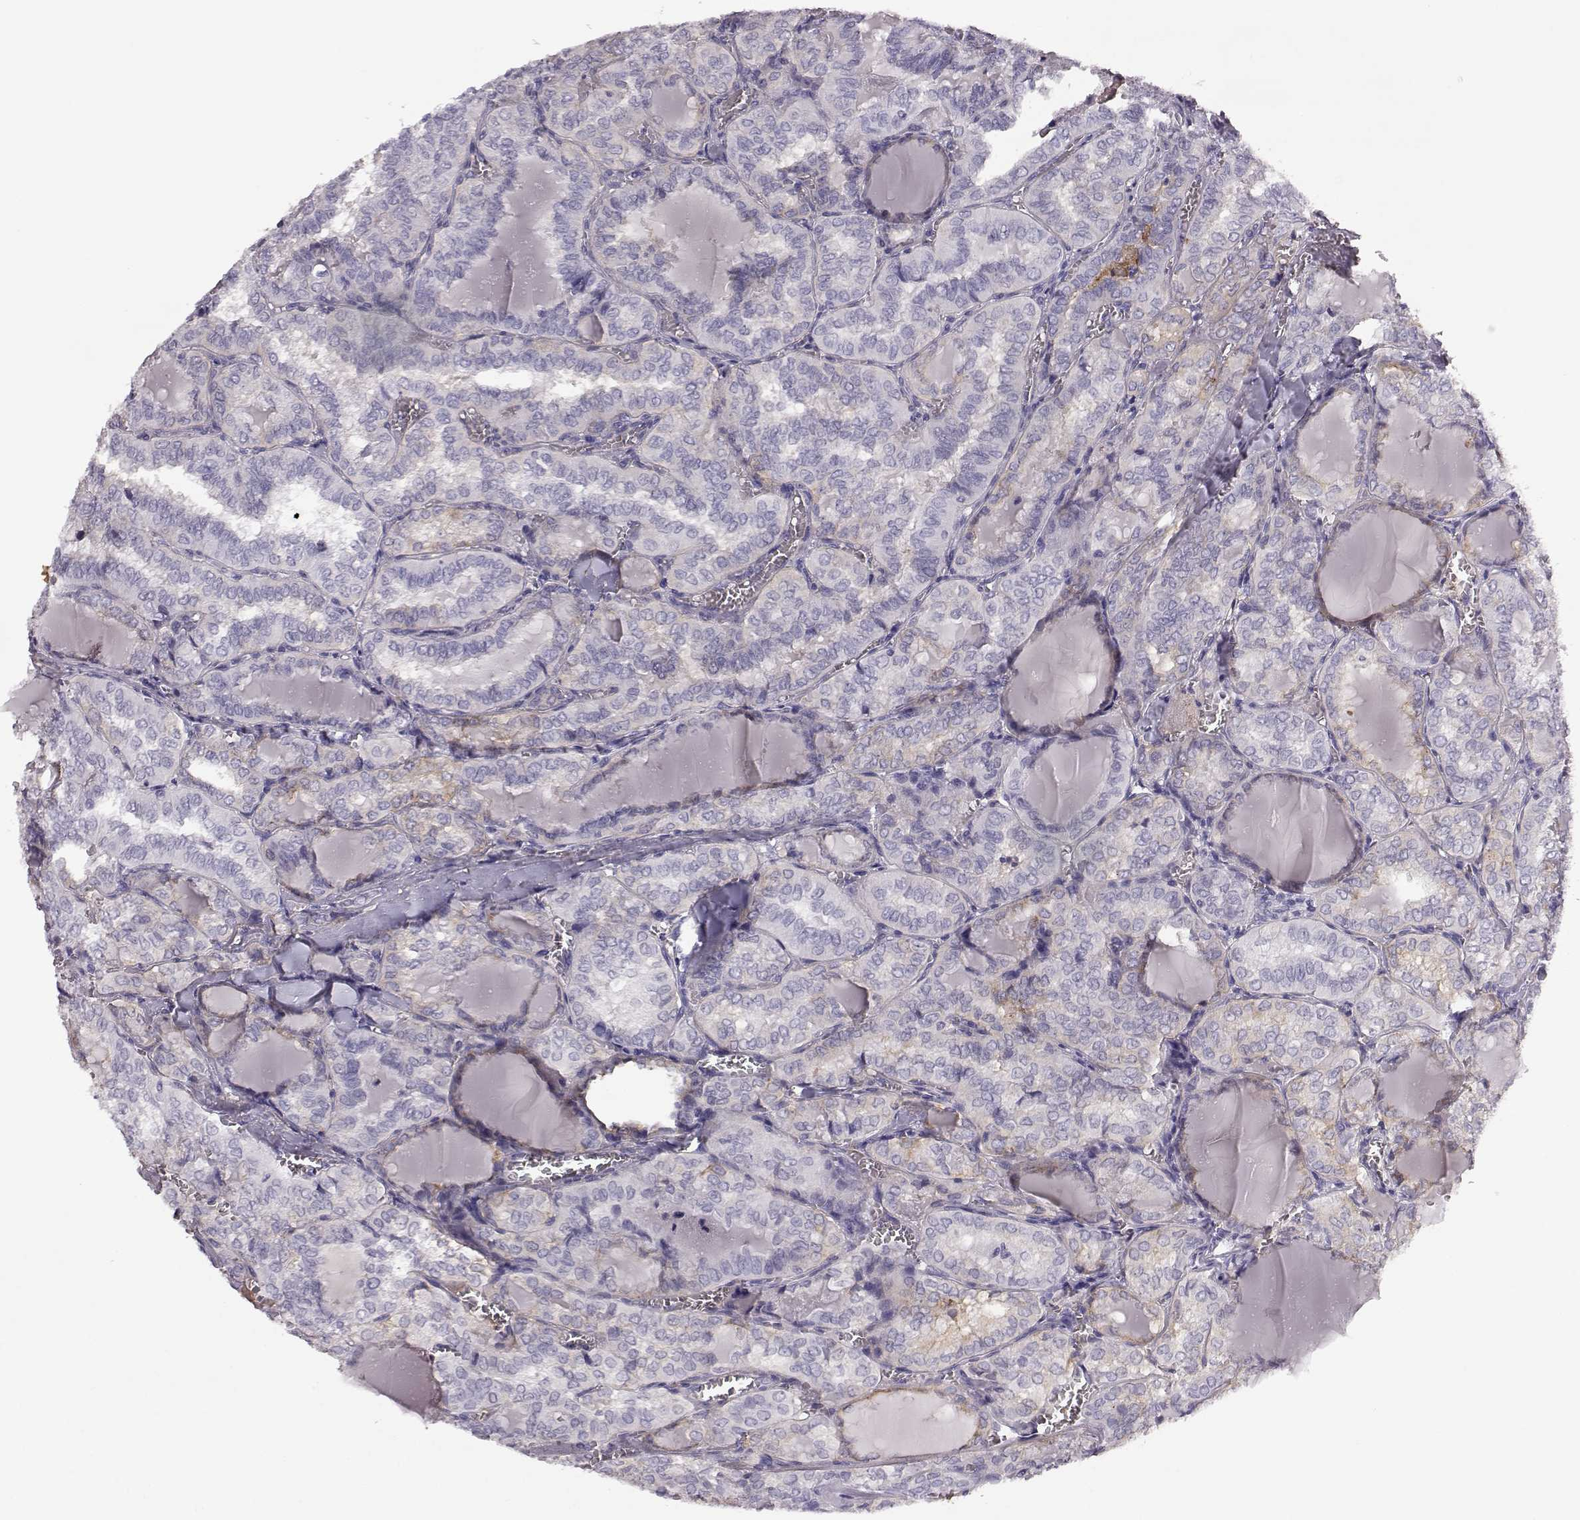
{"staining": {"intensity": "negative", "quantity": "none", "location": "none"}, "tissue": "thyroid cancer", "cell_type": "Tumor cells", "image_type": "cancer", "snomed": [{"axis": "morphology", "description": "Papillary adenocarcinoma, NOS"}, {"axis": "topography", "description": "Thyroid gland"}], "caption": "DAB immunohistochemical staining of human thyroid cancer (papillary adenocarcinoma) demonstrates no significant staining in tumor cells.", "gene": "TRIM69", "patient": {"sex": "female", "age": 41}}